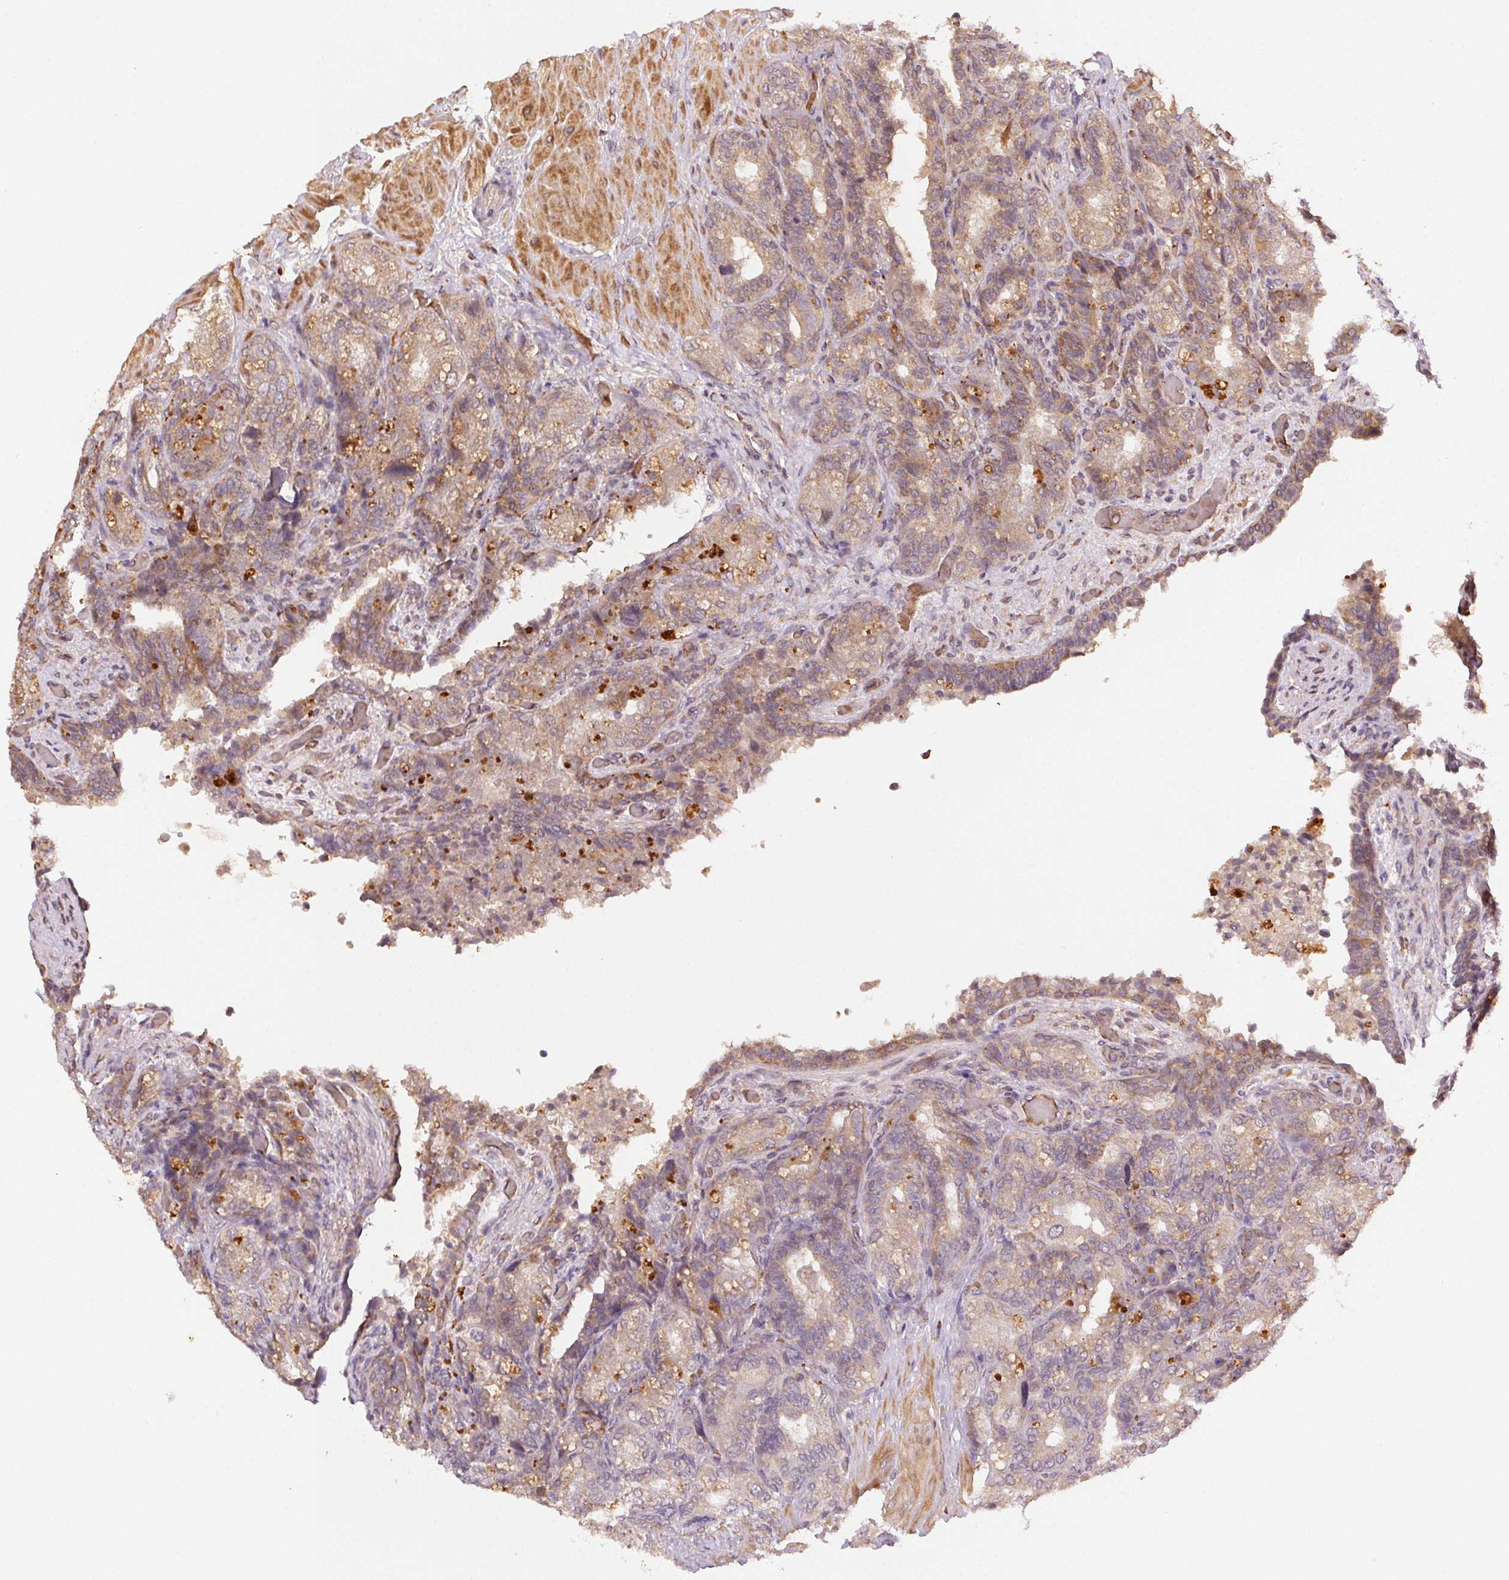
{"staining": {"intensity": "moderate", "quantity": "25%-75%", "location": "cytoplasmic/membranous"}, "tissue": "seminal vesicle", "cell_type": "Glandular cells", "image_type": "normal", "snomed": [{"axis": "morphology", "description": "Normal tissue, NOS"}, {"axis": "topography", "description": "Seminal veicle"}], "caption": "Moderate cytoplasmic/membranous positivity for a protein is appreciated in about 25%-75% of glandular cells of unremarkable seminal vesicle using immunohistochemistry (IHC).", "gene": "KLHL15", "patient": {"sex": "male", "age": 57}}